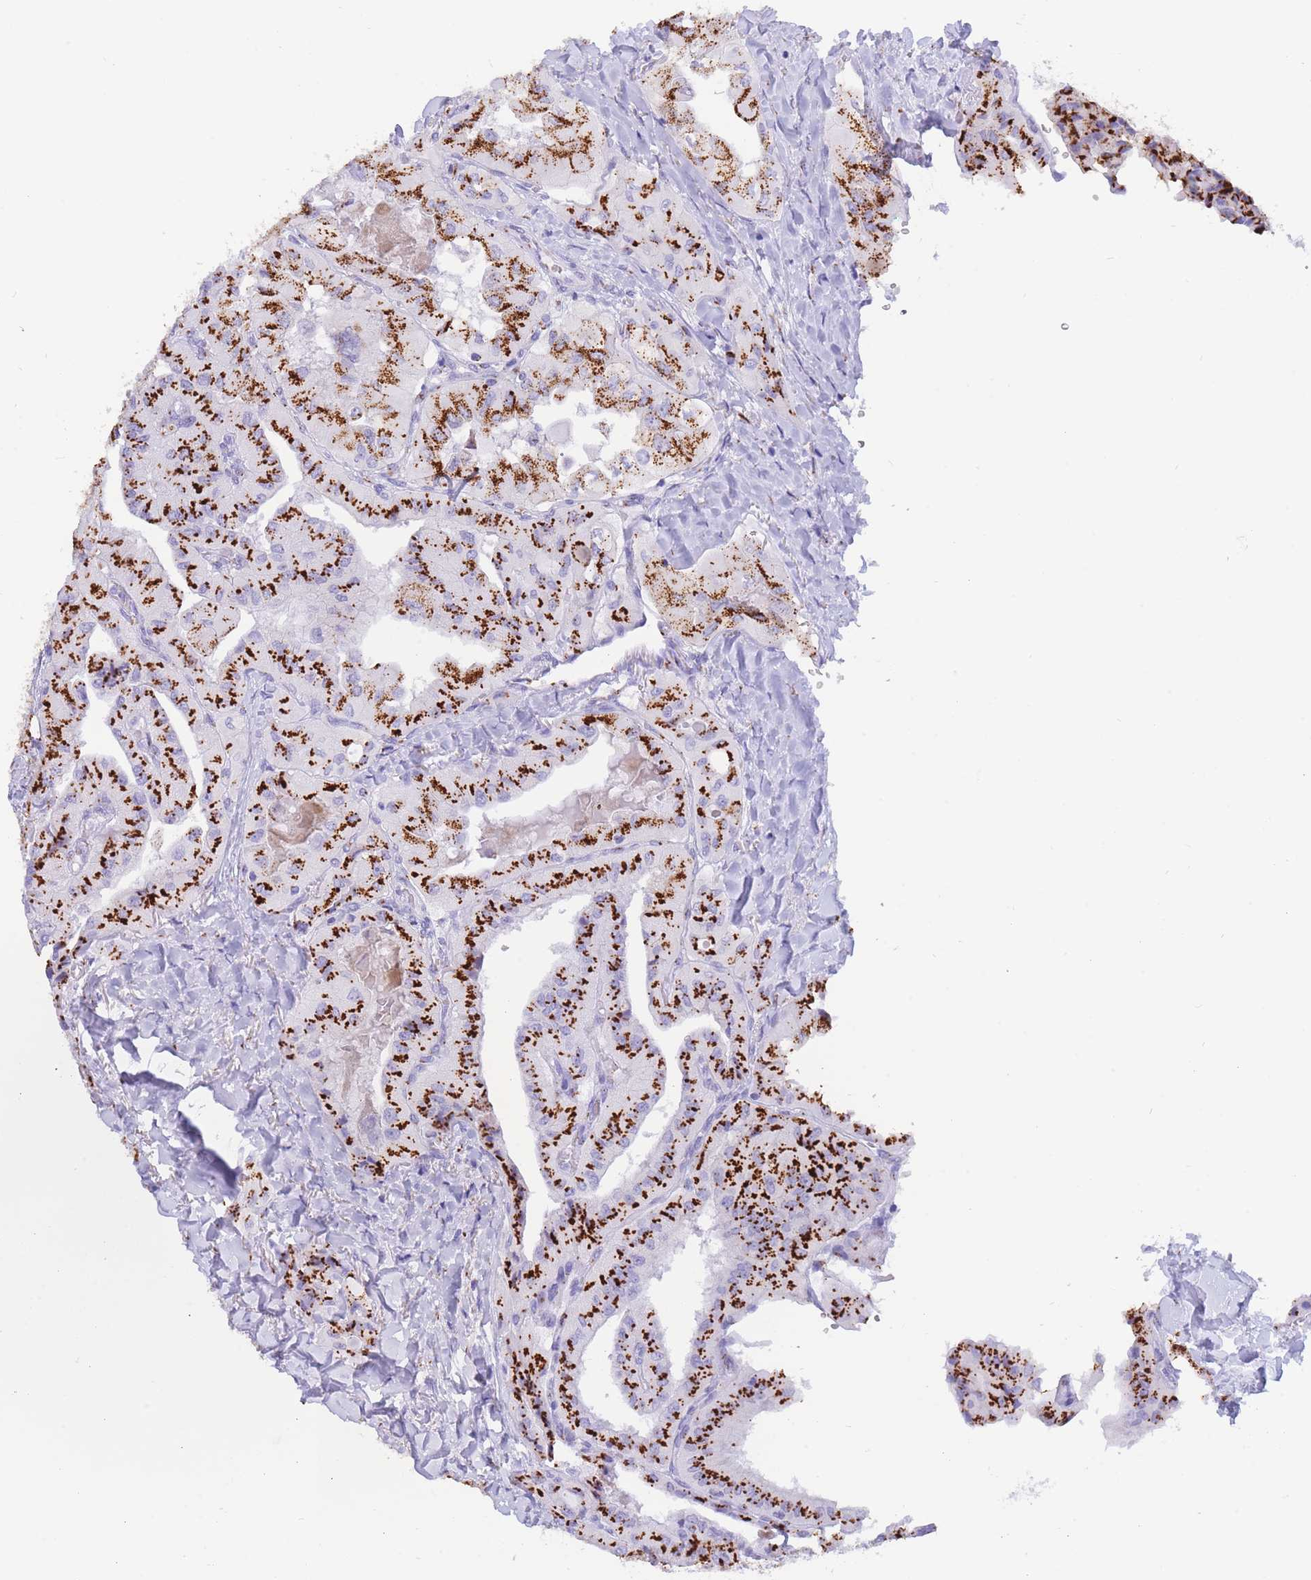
{"staining": {"intensity": "strong", "quantity": ">75%", "location": "cytoplasmic/membranous"}, "tissue": "thyroid cancer", "cell_type": "Tumor cells", "image_type": "cancer", "snomed": [{"axis": "morphology", "description": "Normal tissue, NOS"}, {"axis": "morphology", "description": "Papillary adenocarcinoma, NOS"}, {"axis": "topography", "description": "Thyroid gland"}], "caption": "A photomicrograph of papillary adenocarcinoma (thyroid) stained for a protein shows strong cytoplasmic/membranous brown staining in tumor cells. The protein of interest is shown in brown color, while the nuclei are stained blue.", "gene": "FAM3C", "patient": {"sex": "female", "age": 59}}